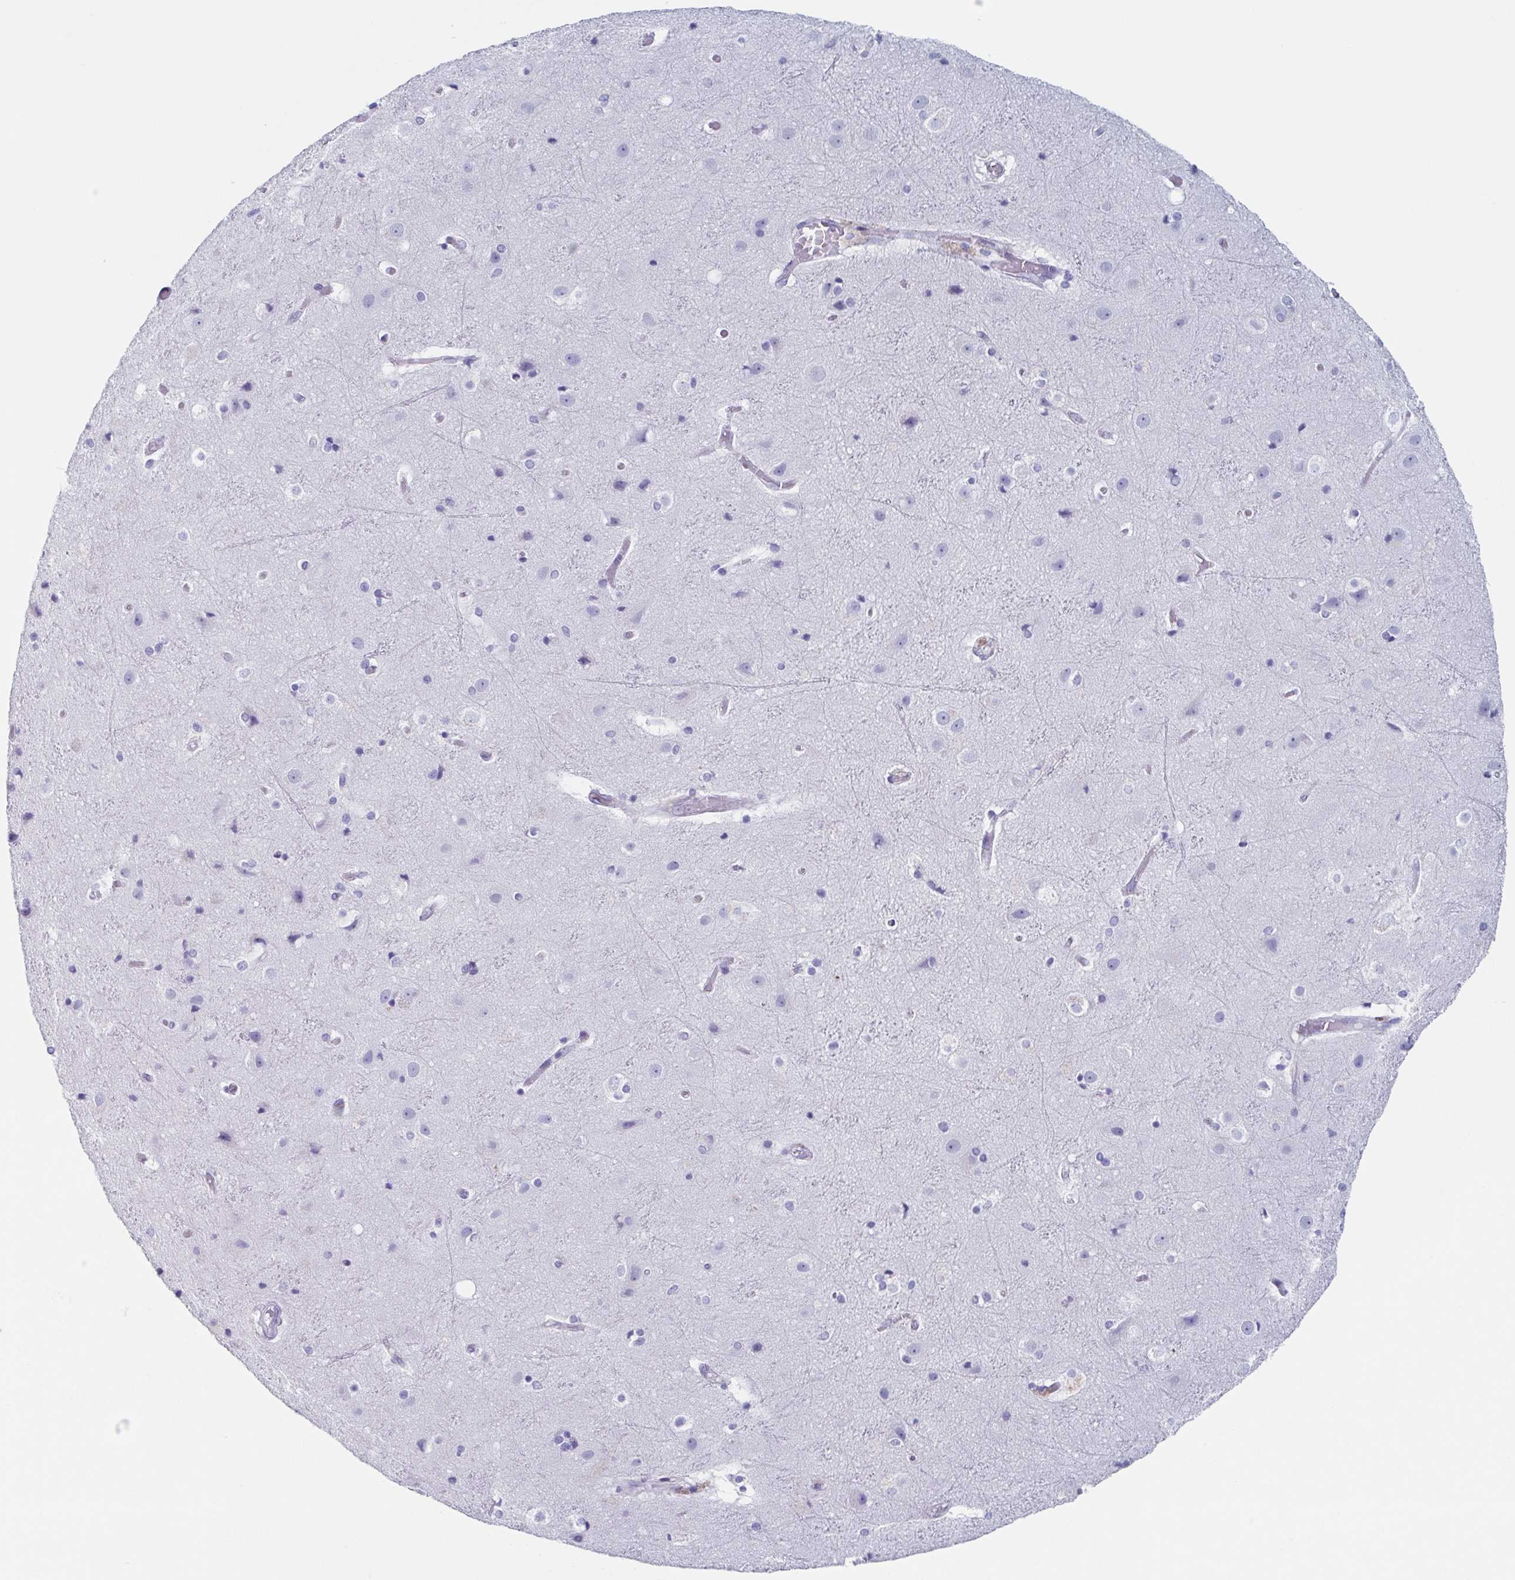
{"staining": {"intensity": "negative", "quantity": "none", "location": "none"}, "tissue": "cerebral cortex", "cell_type": "Endothelial cells", "image_type": "normal", "snomed": [{"axis": "morphology", "description": "Normal tissue, NOS"}, {"axis": "topography", "description": "Cerebral cortex"}], "caption": "An immunohistochemistry (IHC) micrograph of normal cerebral cortex is shown. There is no staining in endothelial cells of cerebral cortex. (DAB (3,3'-diaminobenzidine) immunohistochemistry, high magnification).", "gene": "LYRM2", "patient": {"sex": "female", "age": 52}}